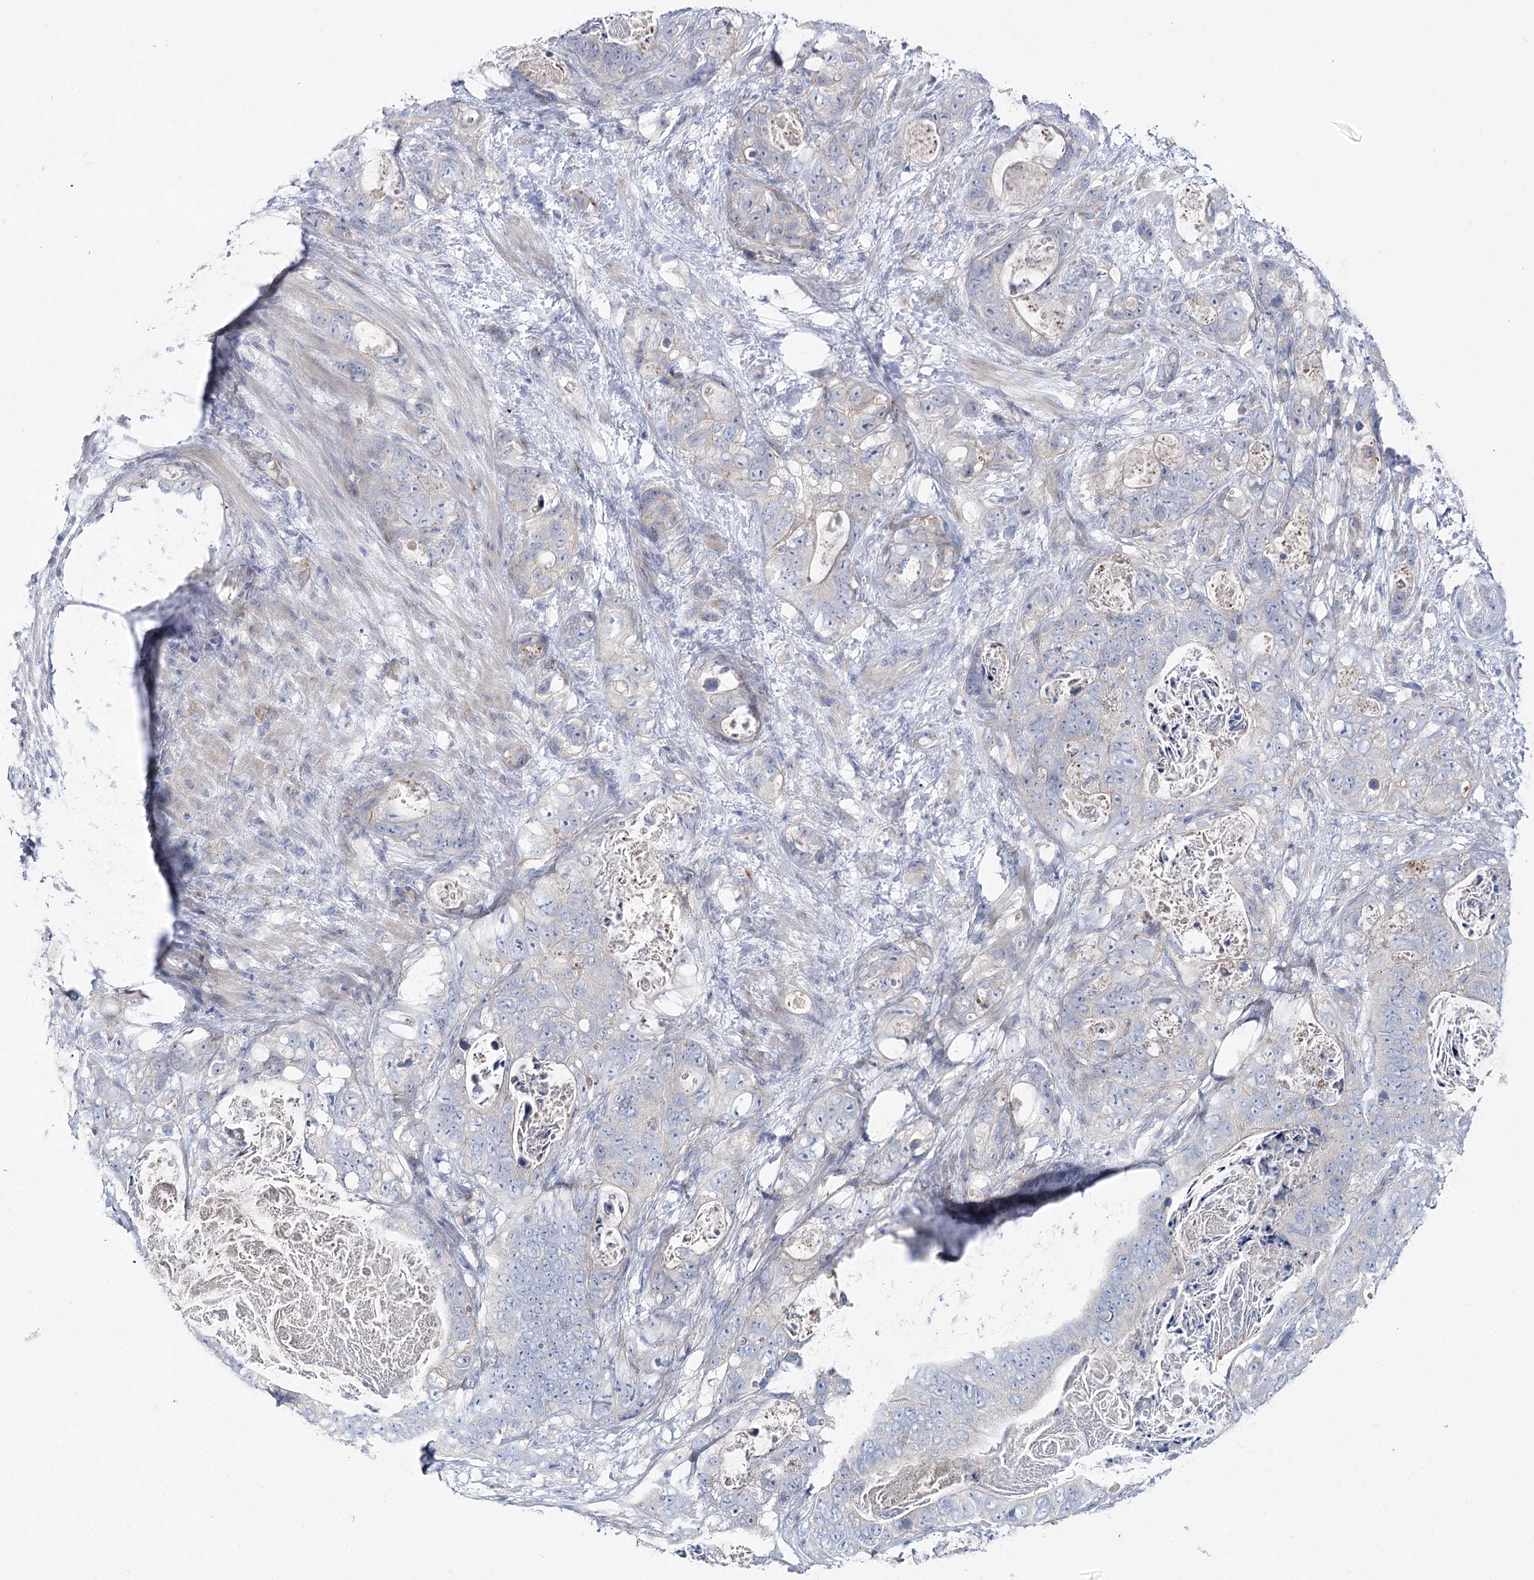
{"staining": {"intensity": "negative", "quantity": "none", "location": "none"}, "tissue": "stomach cancer", "cell_type": "Tumor cells", "image_type": "cancer", "snomed": [{"axis": "morphology", "description": "Normal tissue, NOS"}, {"axis": "morphology", "description": "Adenocarcinoma, NOS"}, {"axis": "topography", "description": "Stomach"}], "caption": "Stomach cancer stained for a protein using IHC reveals no staining tumor cells.", "gene": "LRRC14B", "patient": {"sex": "female", "age": 89}}